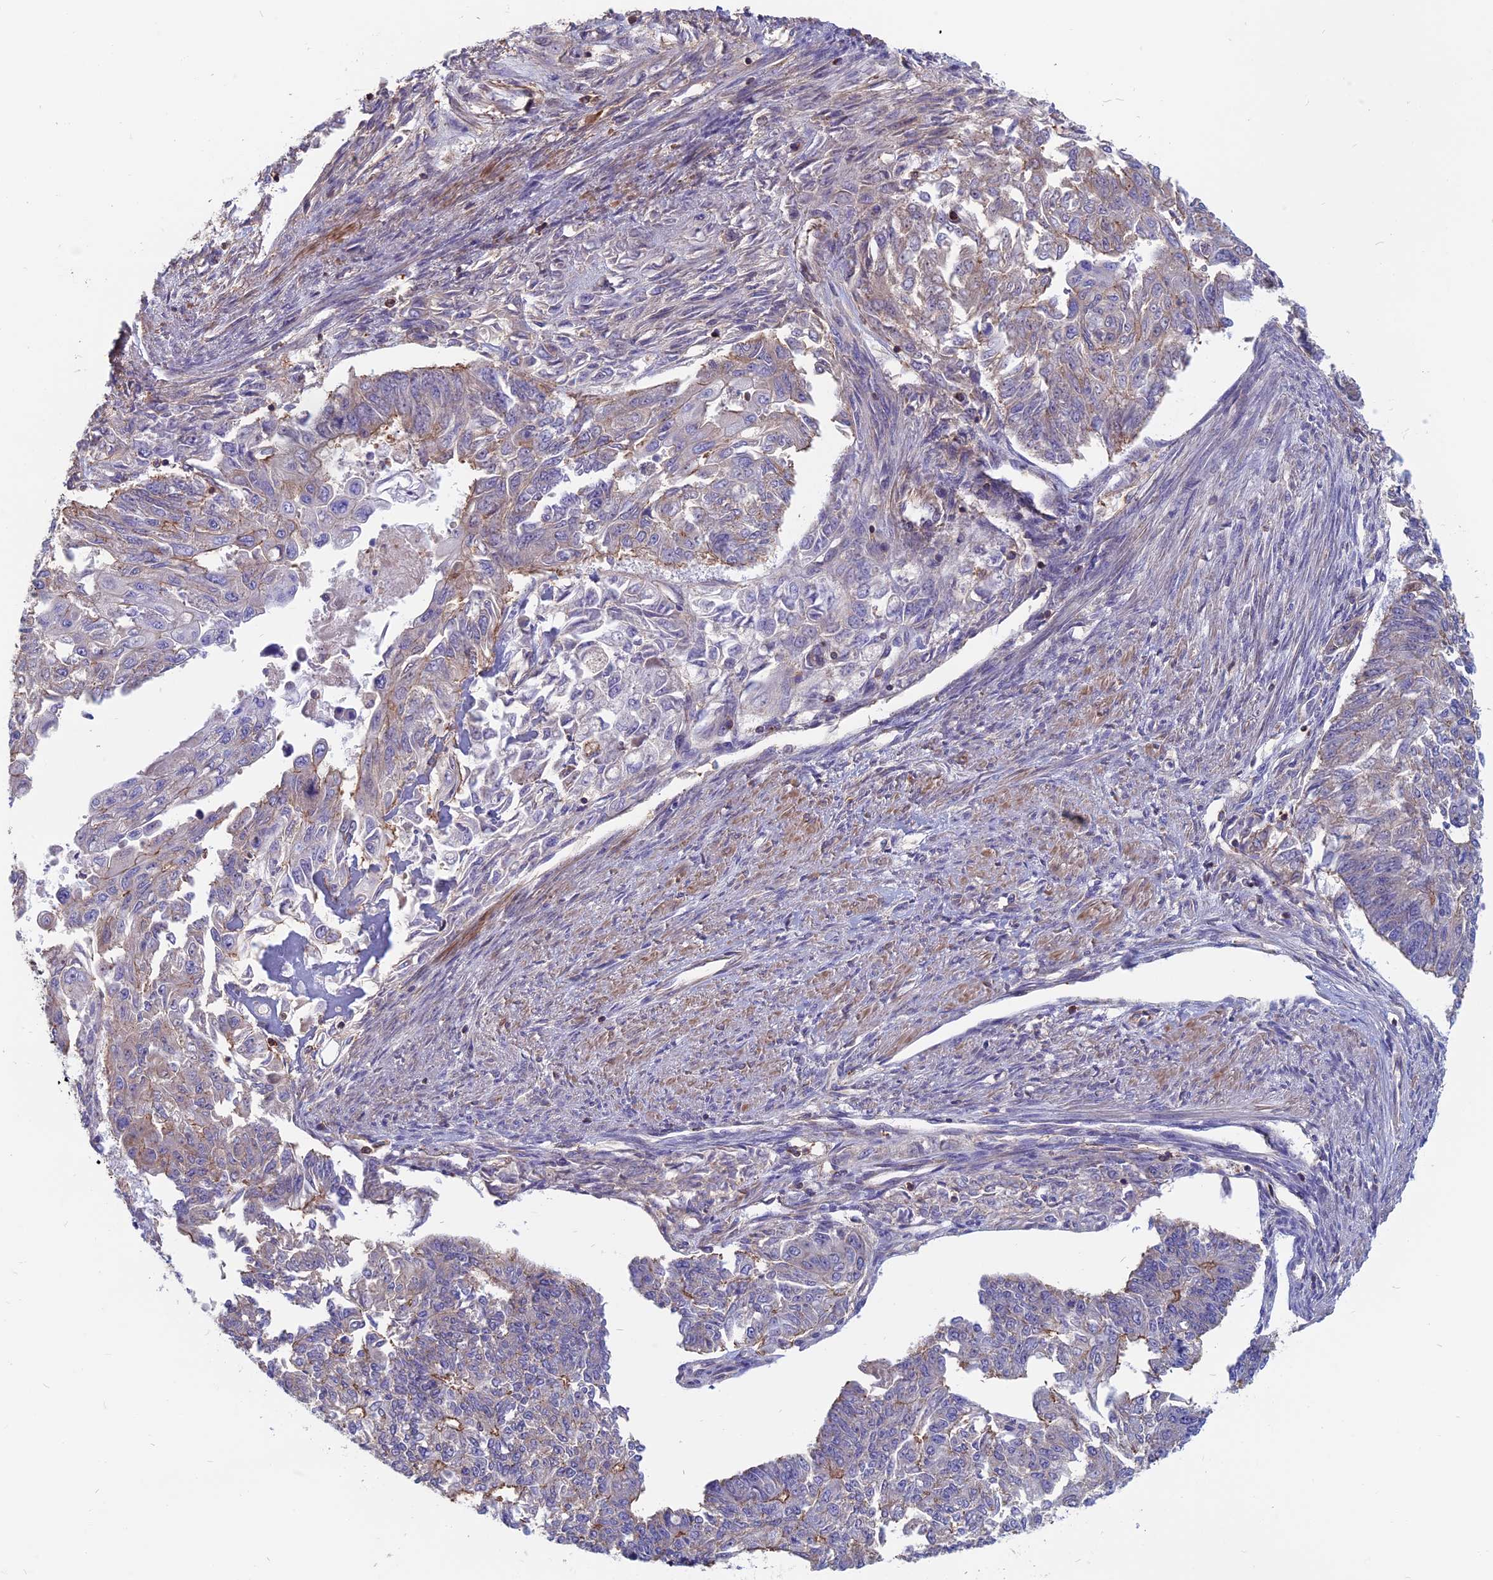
{"staining": {"intensity": "moderate", "quantity": "<25%", "location": "cytoplasmic/membranous"}, "tissue": "endometrial cancer", "cell_type": "Tumor cells", "image_type": "cancer", "snomed": [{"axis": "morphology", "description": "Adenocarcinoma, NOS"}, {"axis": "topography", "description": "Endometrium"}], "caption": "IHC (DAB (3,3'-diaminobenzidine)) staining of endometrial adenocarcinoma shows moderate cytoplasmic/membranous protein expression in about <25% of tumor cells.", "gene": "HSD17B8", "patient": {"sex": "female", "age": 32}}